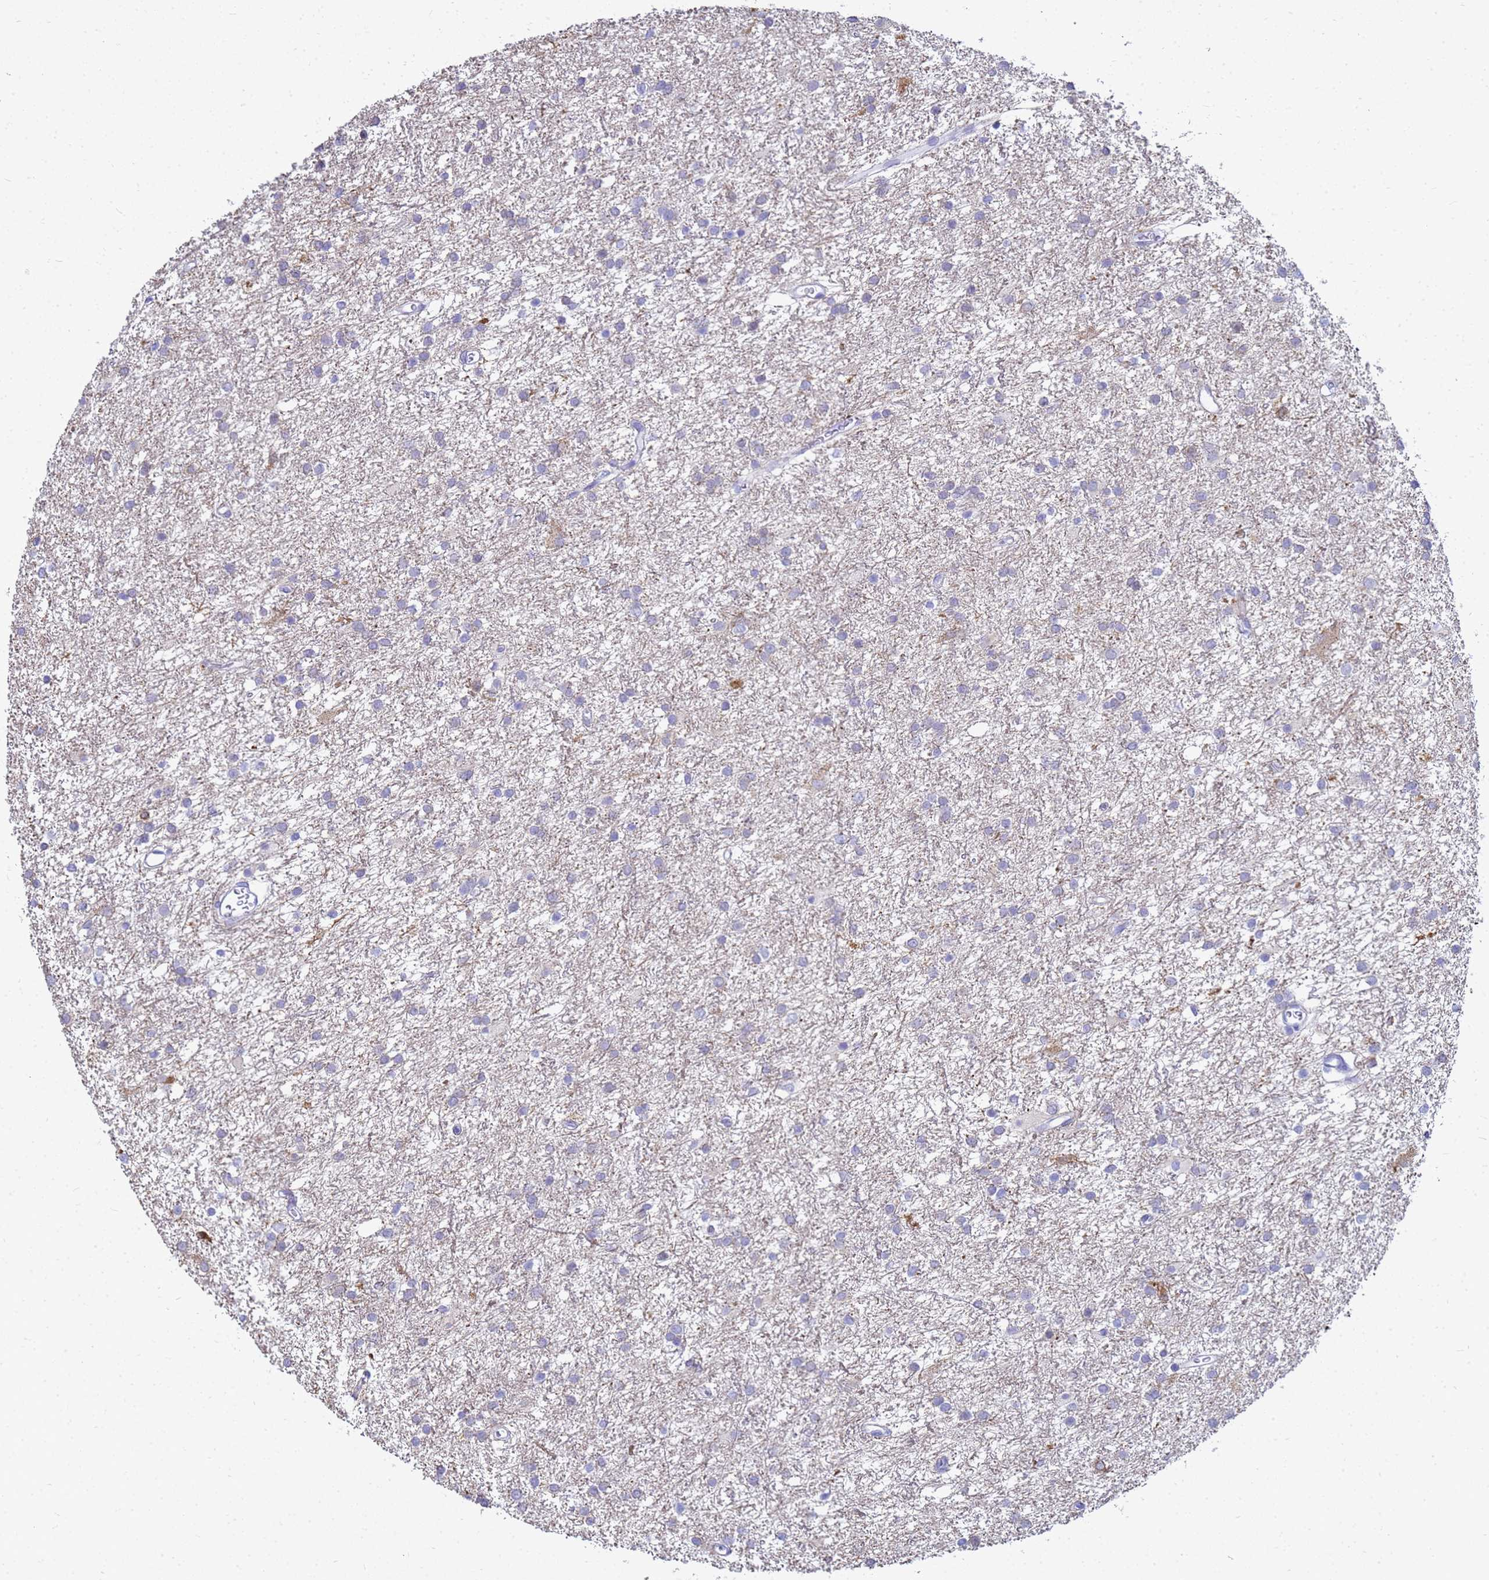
{"staining": {"intensity": "negative", "quantity": "none", "location": "none"}, "tissue": "glioma", "cell_type": "Tumor cells", "image_type": "cancer", "snomed": [{"axis": "morphology", "description": "Glioma, malignant, High grade"}, {"axis": "topography", "description": "Brain"}], "caption": "This image is of malignant high-grade glioma stained with IHC to label a protein in brown with the nuclei are counter-stained blue. There is no positivity in tumor cells. (Stains: DAB immunohistochemistry (IHC) with hematoxylin counter stain, Microscopy: brightfield microscopy at high magnification).", "gene": "CKB", "patient": {"sex": "female", "age": 50}}